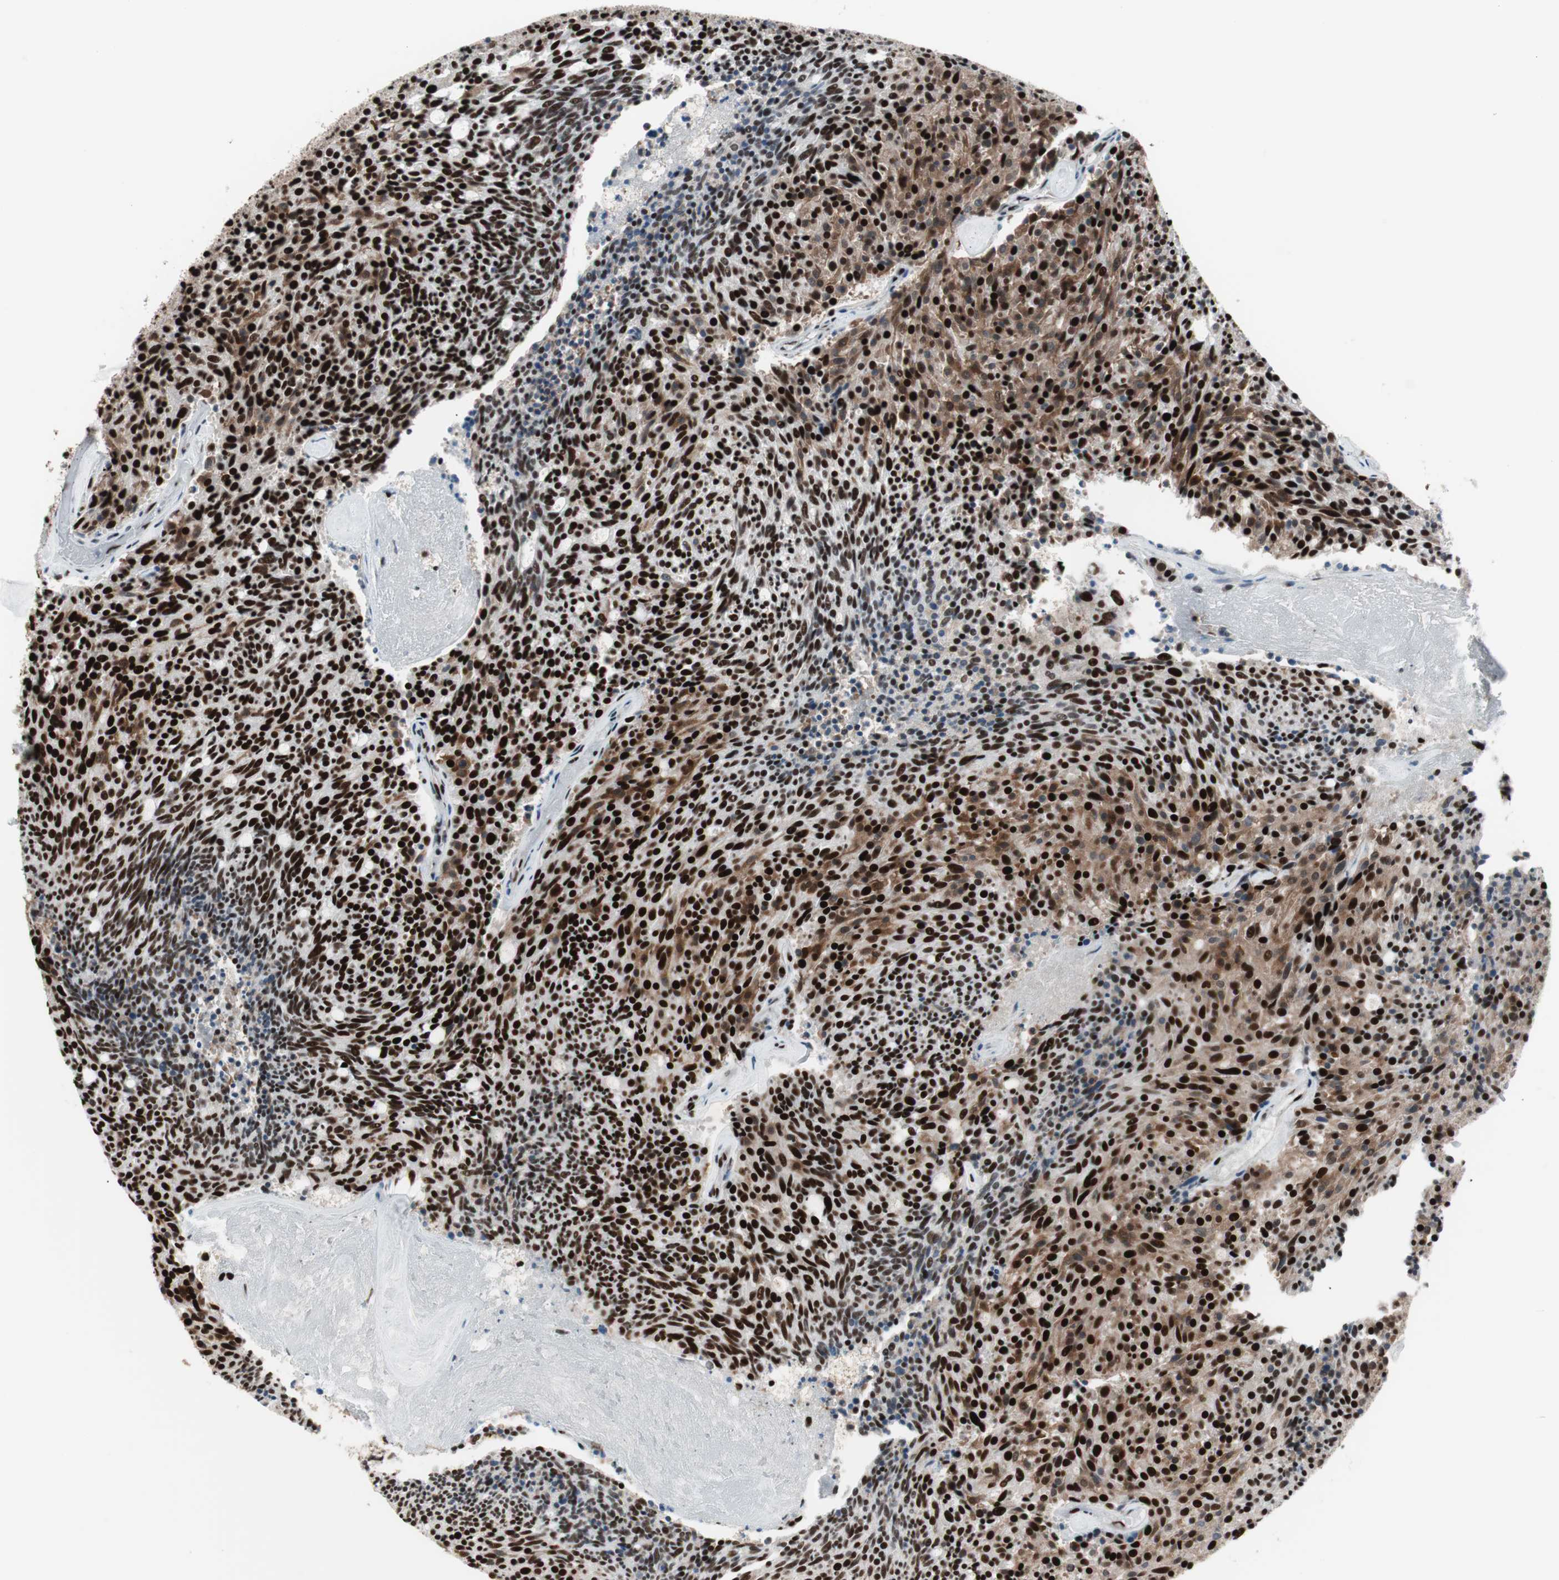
{"staining": {"intensity": "strong", "quantity": ">75%", "location": "cytoplasmic/membranous,nuclear"}, "tissue": "carcinoid", "cell_type": "Tumor cells", "image_type": "cancer", "snomed": [{"axis": "morphology", "description": "Carcinoid, malignant, NOS"}, {"axis": "topography", "description": "Pancreas"}], "caption": "The image exhibits immunohistochemical staining of malignant carcinoid. There is strong cytoplasmic/membranous and nuclear staining is identified in approximately >75% of tumor cells. (IHC, brightfield microscopy, high magnification).", "gene": "PSME3", "patient": {"sex": "female", "age": 54}}